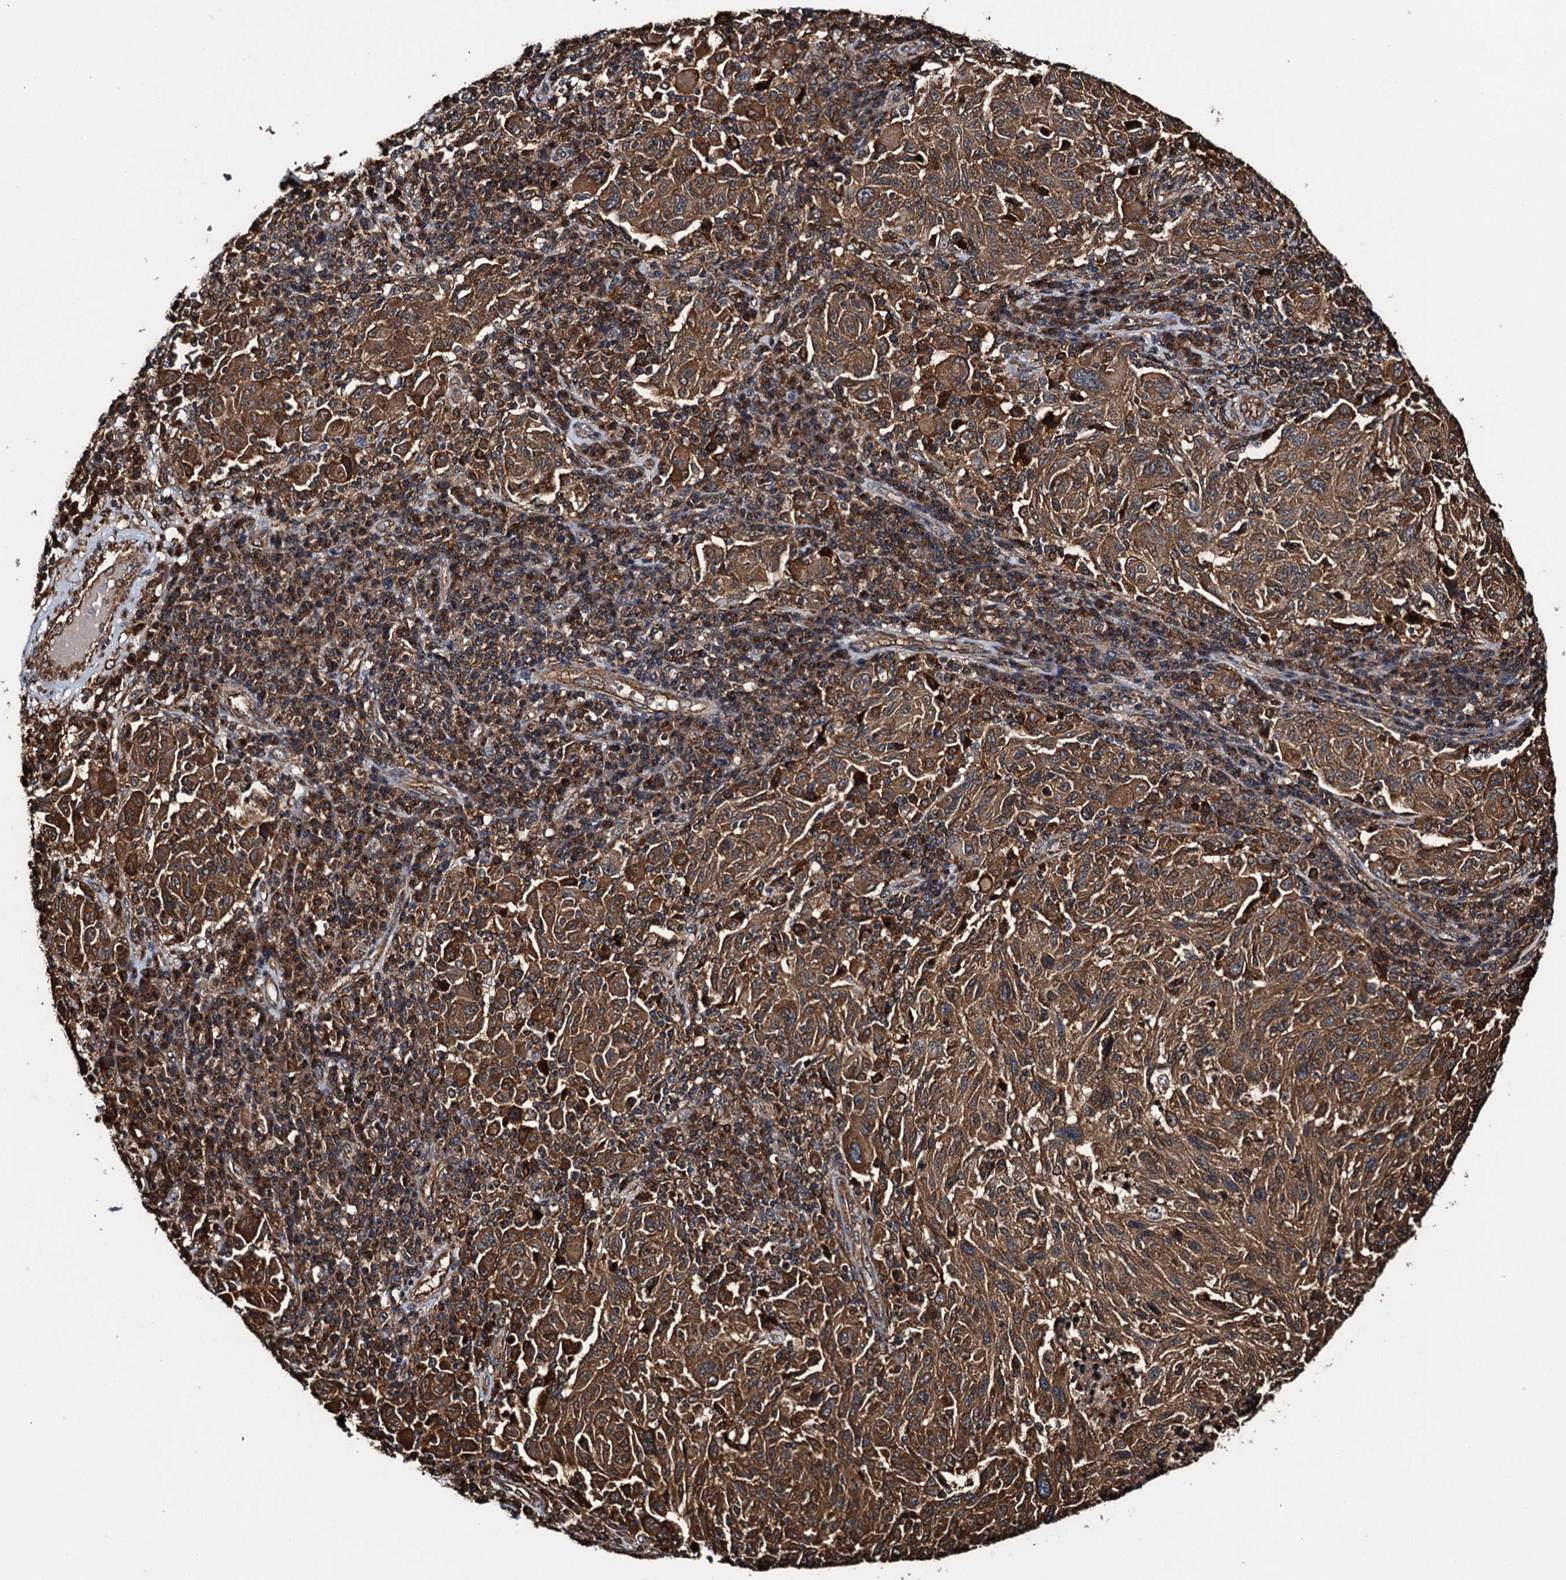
{"staining": {"intensity": "strong", "quantity": ">75%", "location": "cytoplasmic/membranous"}, "tissue": "melanoma", "cell_type": "Tumor cells", "image_type": "cancer", "snomed": [{"axis": "morphology", "description": "Malignant melanoma, NOS"}, {"axis": "topography", "description": "Skin"}], "caption": "Malignant melanoma was stained to show a protein in brown. There is high levels of strong cytoplasmic/membranous positivity in approximately >75% of tumor cells.", "gene": "WHAMM", "patient": {"sex": "male", "age": 53}}